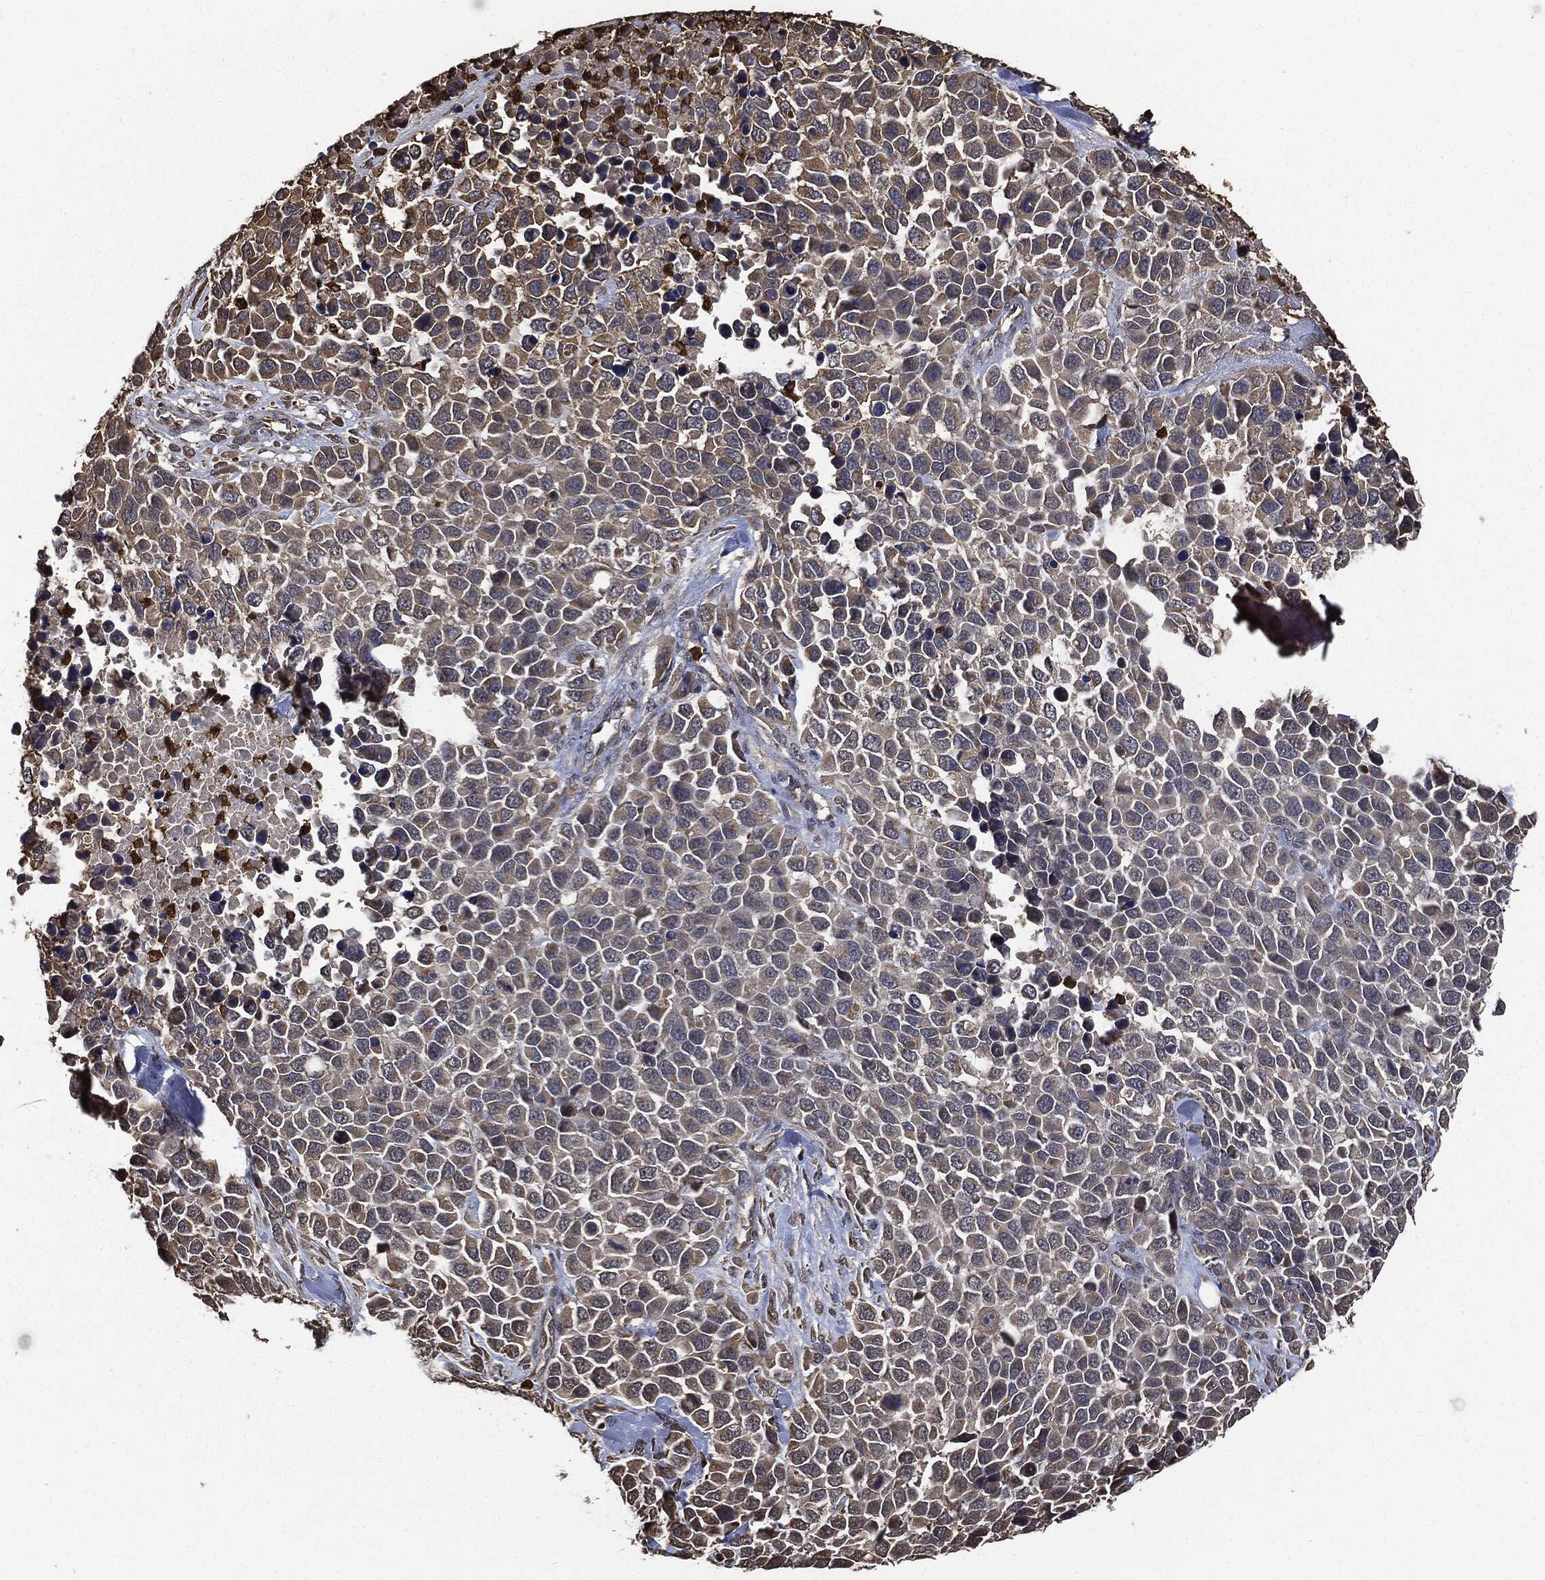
{"staining": {"intensity": "weak", "quantity": "25%-75%", "location": "cytoplasmic/membranous"}, "tissue": "melanoma", "cell_type": "Tumor cells", "image_type": "cancer", "snomed": [{"axis": "morphology", "description": "Malignant melanoma, Metastatic site"}, {"axis": "topography", "description": "Skin"}], "caption": "Protein expression analysis of human melanoma reveals weak cytoplasmic/membranous positivity in about 25%-75% of tumor cells.", "gene": "S100A9", "patient": {"sex": "male", "age": 84}}